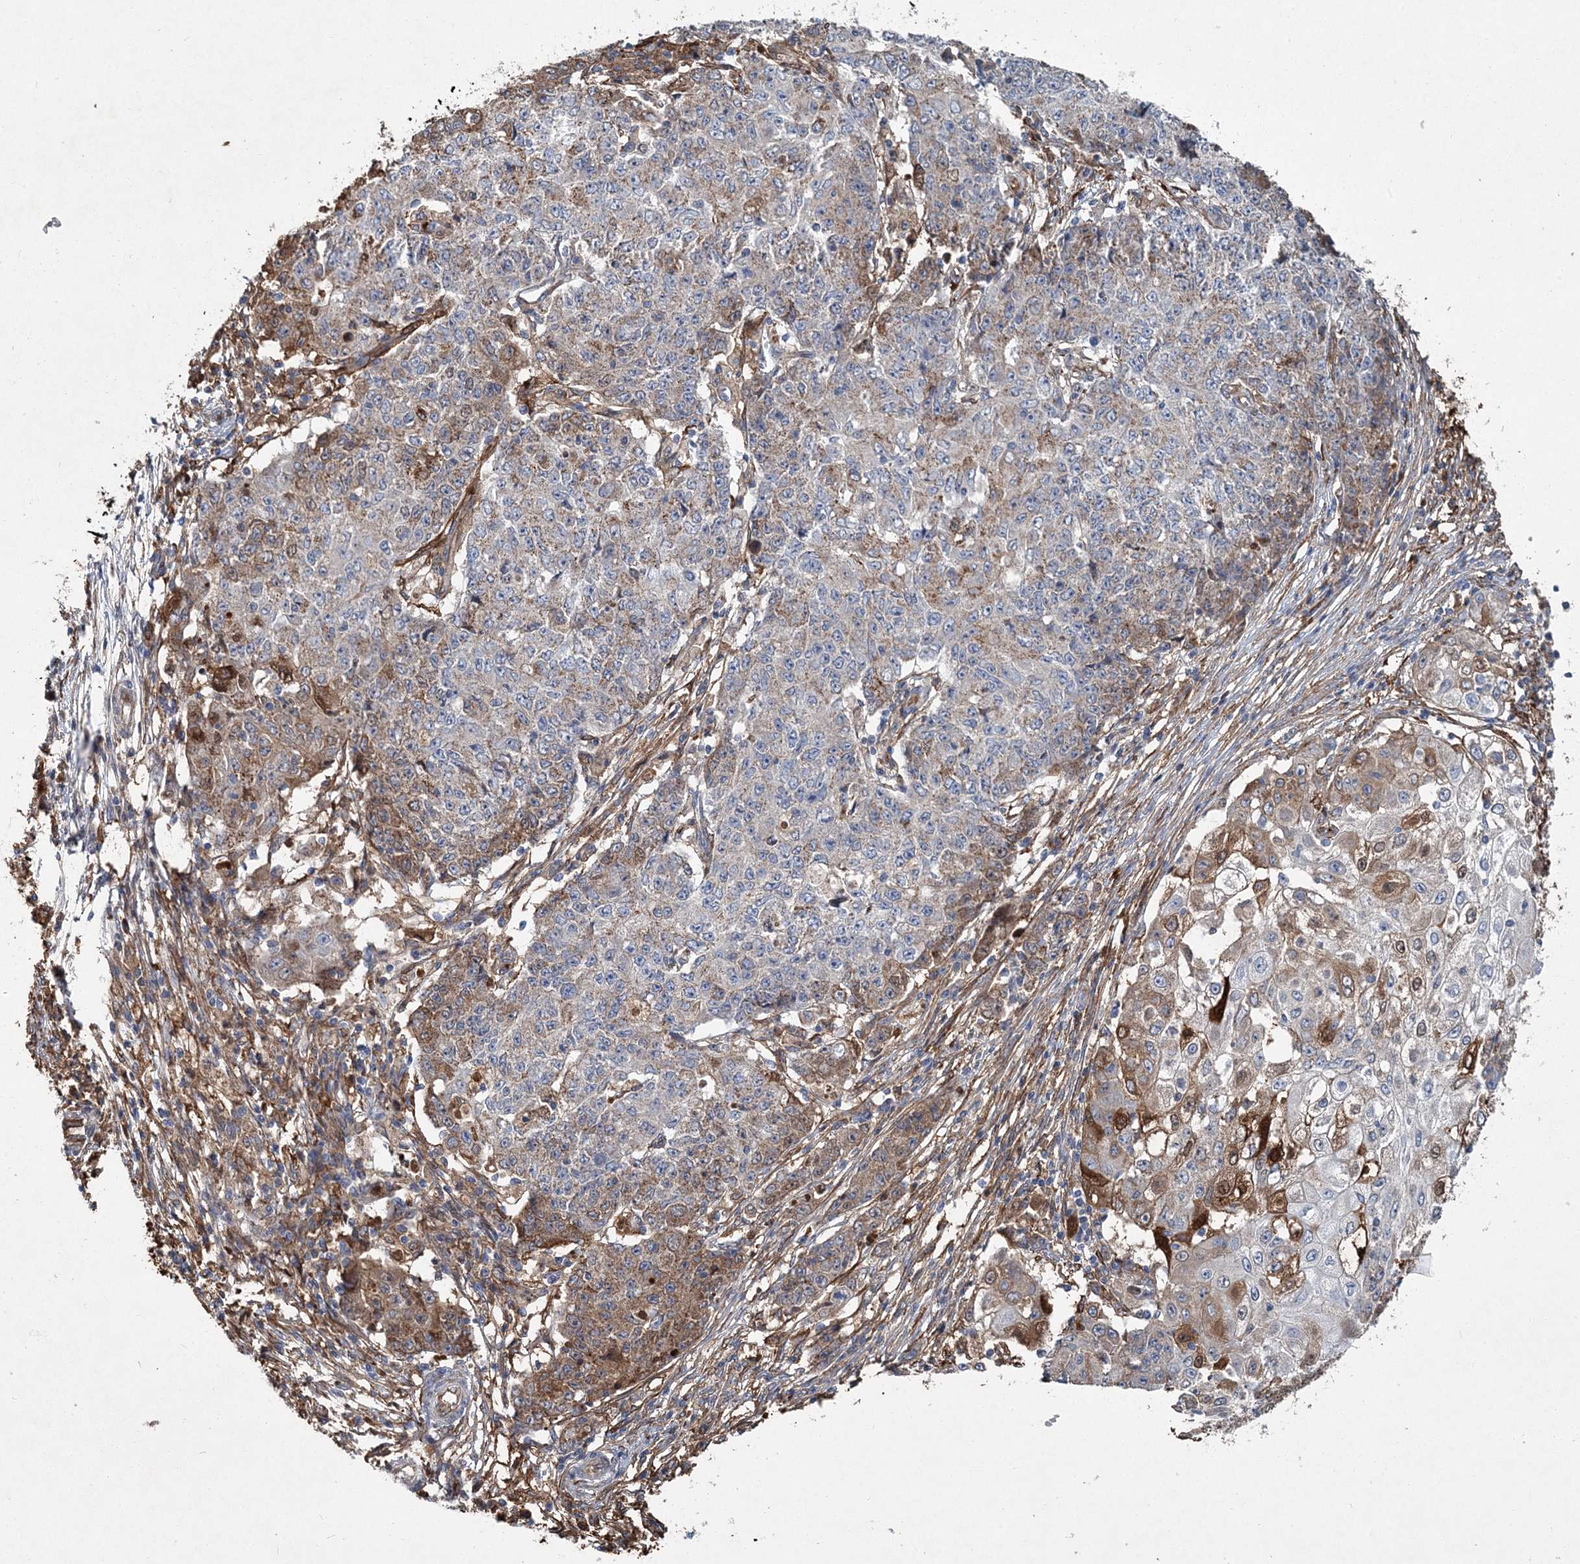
{"staining": {"intensity": "moderate", "quantity": "25%-75%", "location": "cytoplasmic/membranous"}, "tissue": "ovarian cancer", "cell_type": "Tumor cells", "image_type": "cancer", "snomed": [{"axis": "morphology", "description": "Carcinoma, endometroid"}, {"axis": "topography", "description": "Ovary"}], "caption": "Protein staining shows moderate cytoplasmic/membranous staining in approximately 25%-75% of tumor cells in ovarian cancer (endometroid carcinoma). The protein of interest is shown in brown color, while the nuclei are stained blue.", "gene": "SPOPL", "patient": {"sex": "female", "age": 42}}